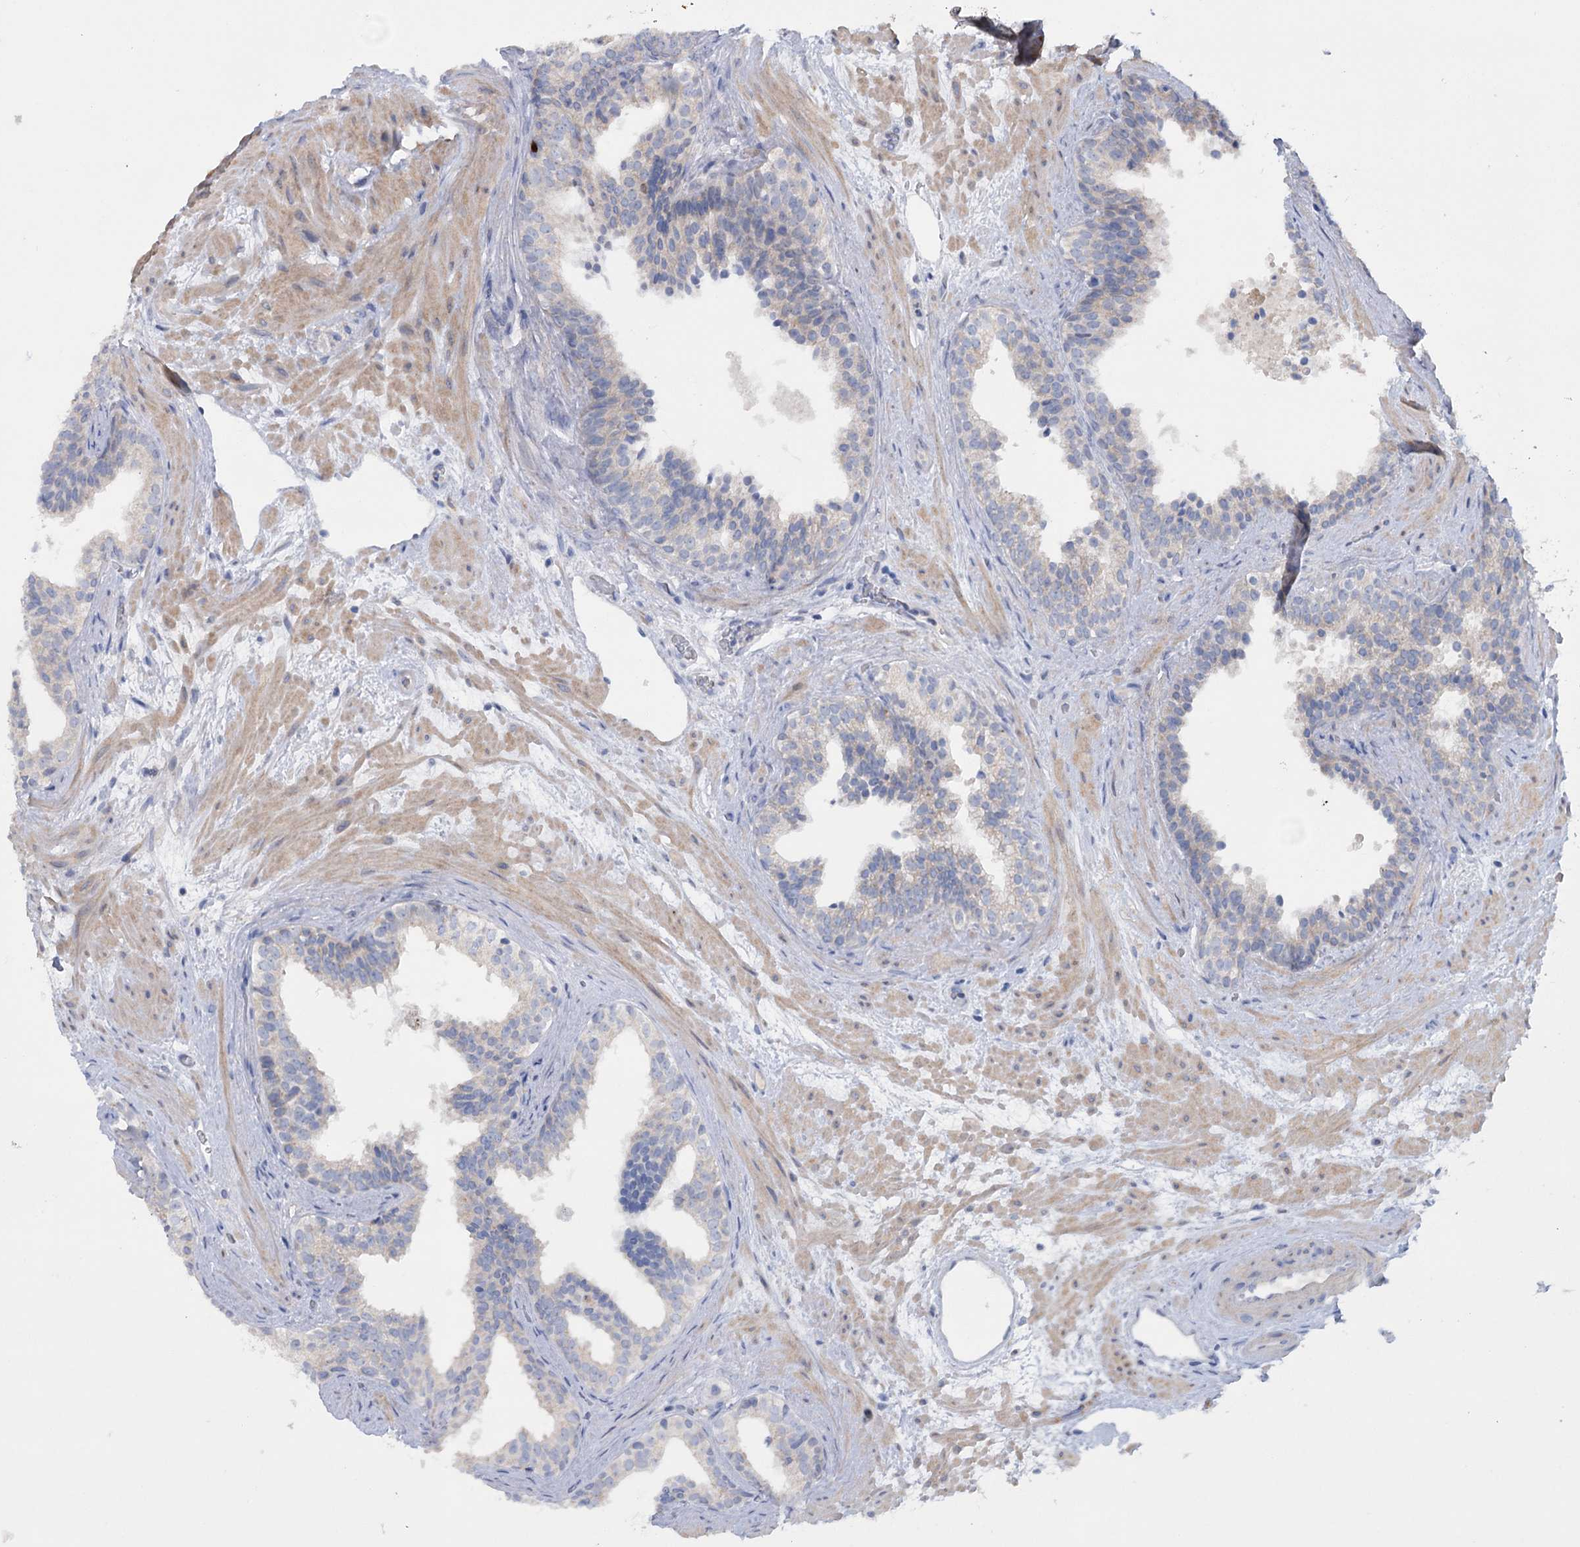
{"staining": {"intensity": "negative", "quantity": "none", "location": "none"}, "tissue": "prostate cancer", "cell_type": "Tumor cells", "image_type": "cancer", "snomed": [{"axis": "morphology", "description": "Adenocarcinoma, High grade"}, {"axis": "topography", "description": "Prostate"}], "caption": "This is an immunohistochemistry (IHC) micrograph of prostate high-grade adenocarcinoma. There is no positivity in tumor cells.", "gene": "MTCH2", "patient": {"sex": "male", "age": 59}}